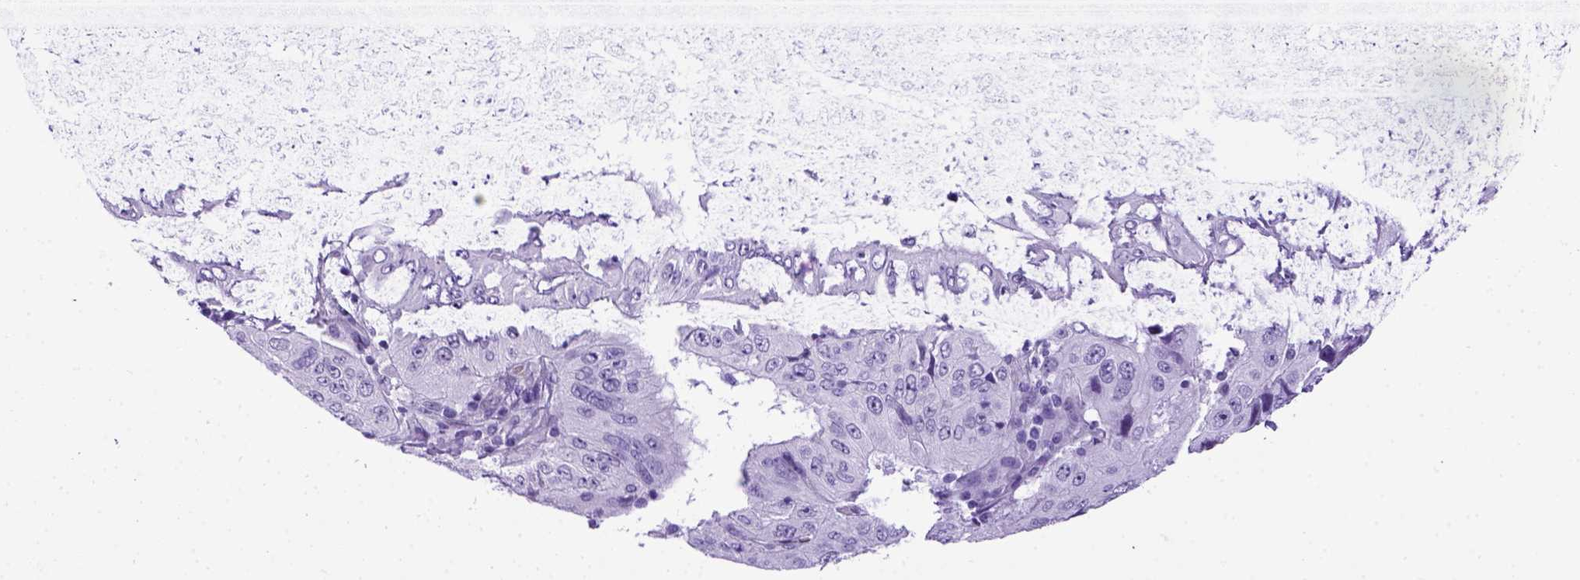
{"staining": {"intensity": "negative", "quantity": "none", "location": "none"}, "tissue": "pancreatic cancer", "cell_type": "Tumor cells", "image_type": "cancer", "snomed": [{"axis": "morphology", "description": "Adenocarcinoma, NOS"}, {"axis": "topography", "description": "Pancreas"}], "caption": "A photomicrograph of pancreatic cancer (adenocarcinoma) stained for a protein reveals no brown staining in tumor cells.", "gene": "ADAM12", "patient": {"sex": "male", "age": 63}}